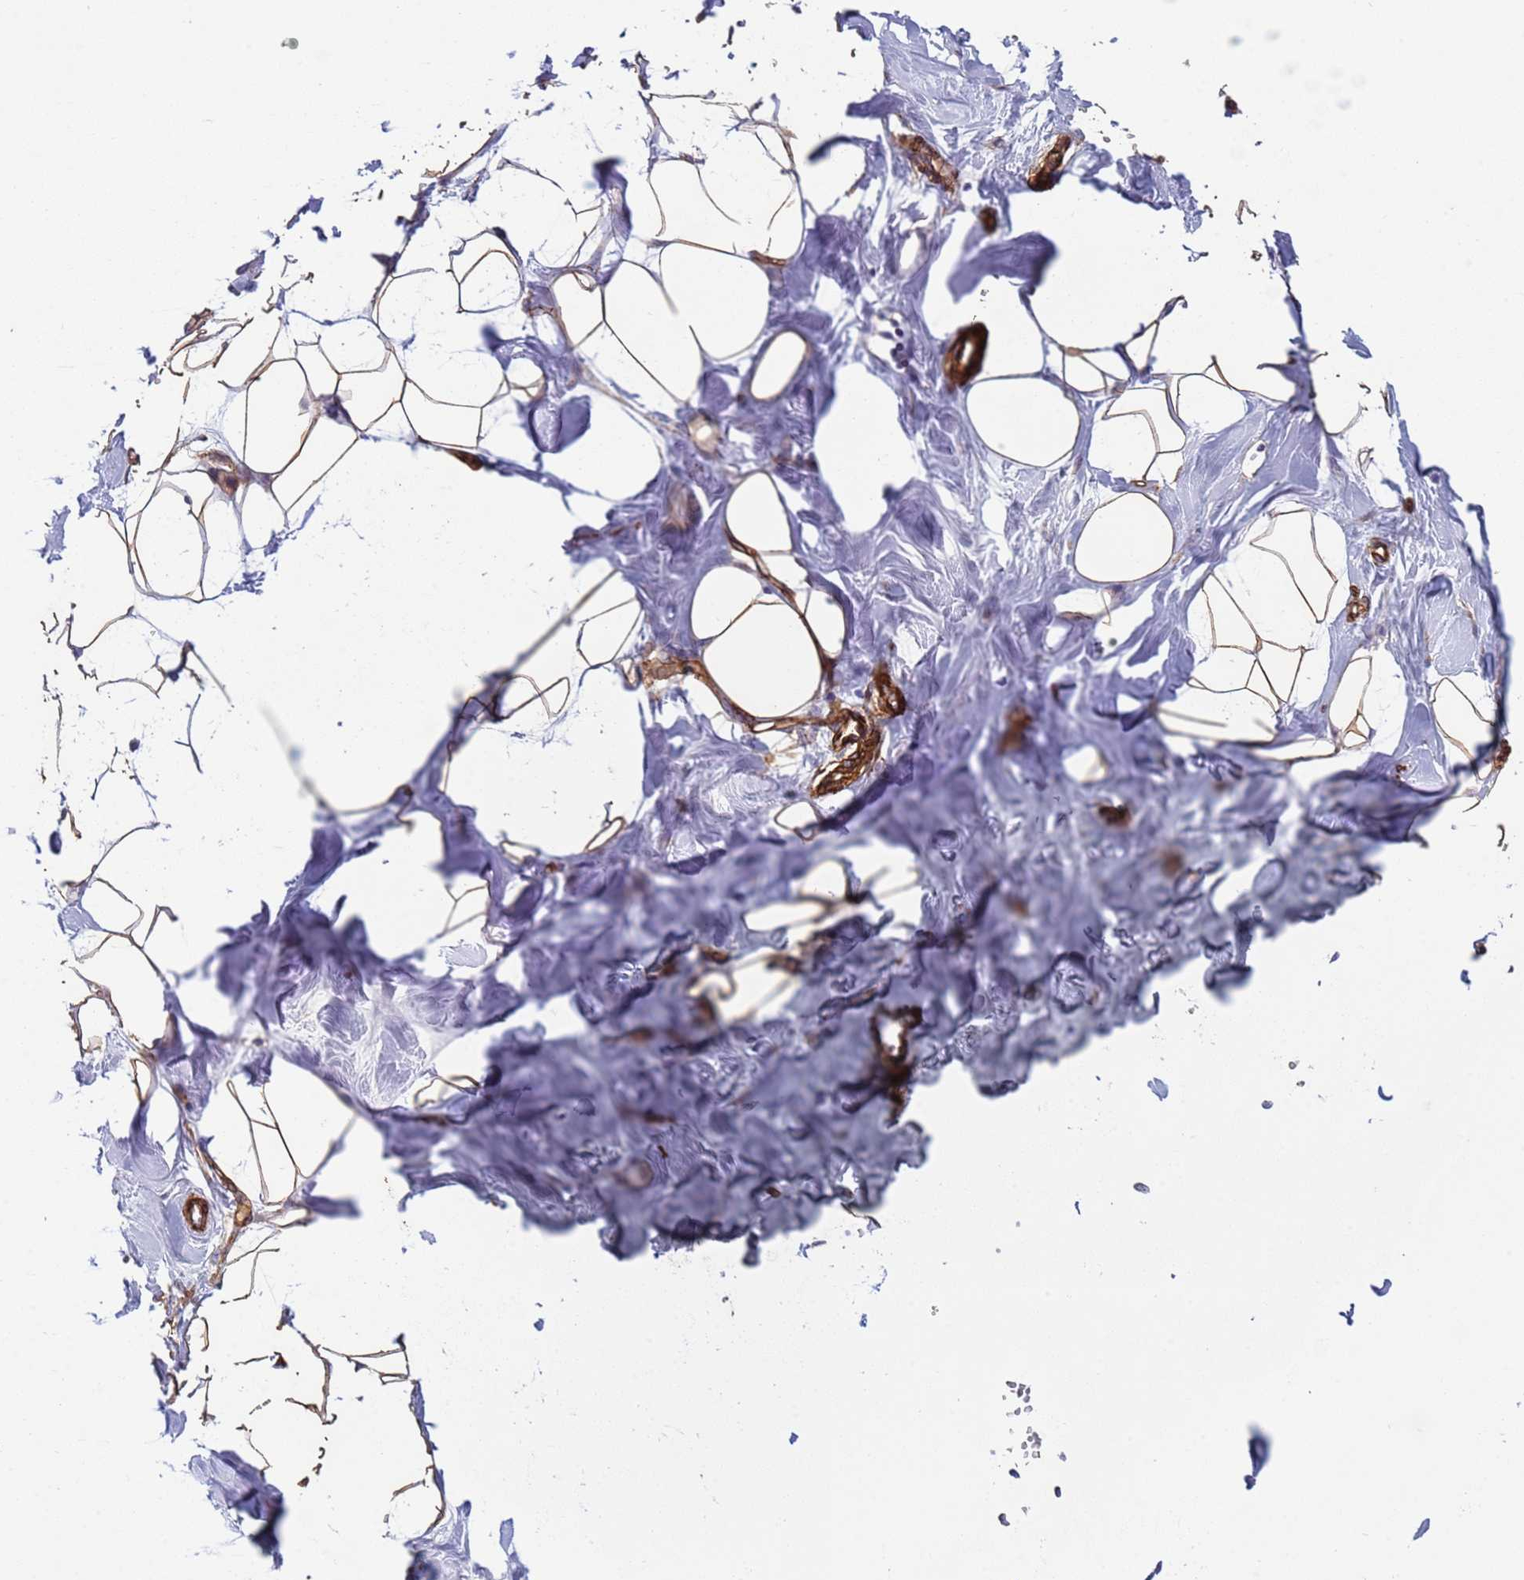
{"staining": {"intensity": "moderate", "quantity": ">75%", "location": "cytoplasmic/membranous"}, "tissue": "breast", "cell_type": "Adipocytes", "image_type": "normal", "snomed": [{"axis": "morphology", "description": "Normal tissue, NOS"}, {"axis": "topography", "description": "Breast"}], "caption": "IHC (DAB (3,3'-diaminobenzidine)) staining of normal human breast exhibits moderate cytoplasmic/membranous protein positivity in approximately >75% of adipocytes. (brown staining indicates protein expression, while blue staining denotes nuclei).", "gene": "GASK1A", "patient": {"sex": "female", "age": 27}}